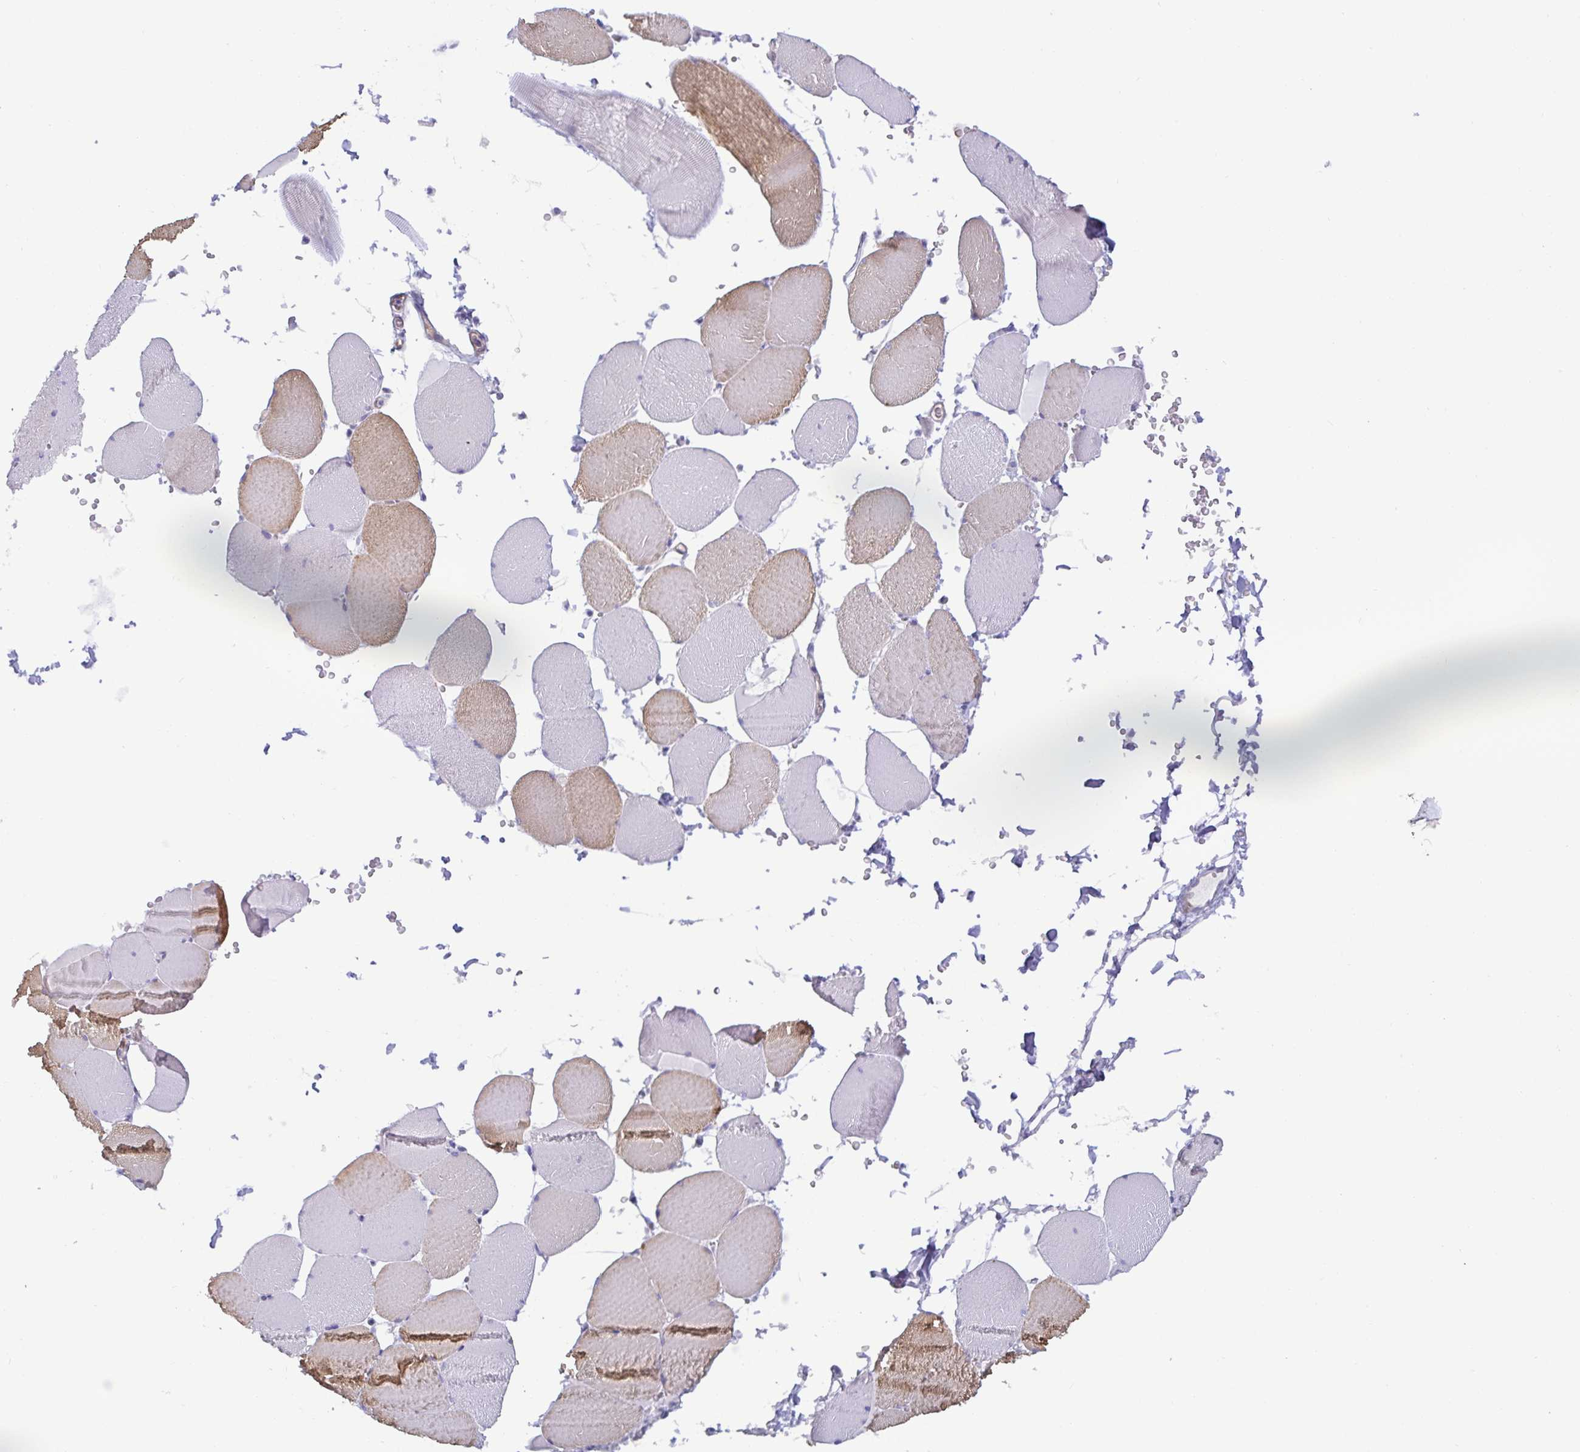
{"staining": {"intensity": "moderate", "quantity": "<25%", "location": "cytoplasmic/membranous"}, "tissue": "skeletal muscle", "cell_type": "Myocytes", "image_type": "normal", "snomed": [{"axis": "morphology", "description": "Normal tissue, NOS"}, {"axis": "topography", "description": "Skeletal muscle"}, {"axis": "topography", "description": "Head-Neck"}], "caption": "IHC staining of normal skeletal muscle, which displays low levels of moderate cytoplasmic/membranous positivity in about <25% of myocytes indicating moderate cytoplasmic/membranous protein expression. The staining was performed using DAB (3,3'-diaminobenzidine) (brown) for protein detection and nuclei were counterstained in hematoxylin (blue).", "gene": "SPAG4", "patient": {"sex": "male", "age": 66}}